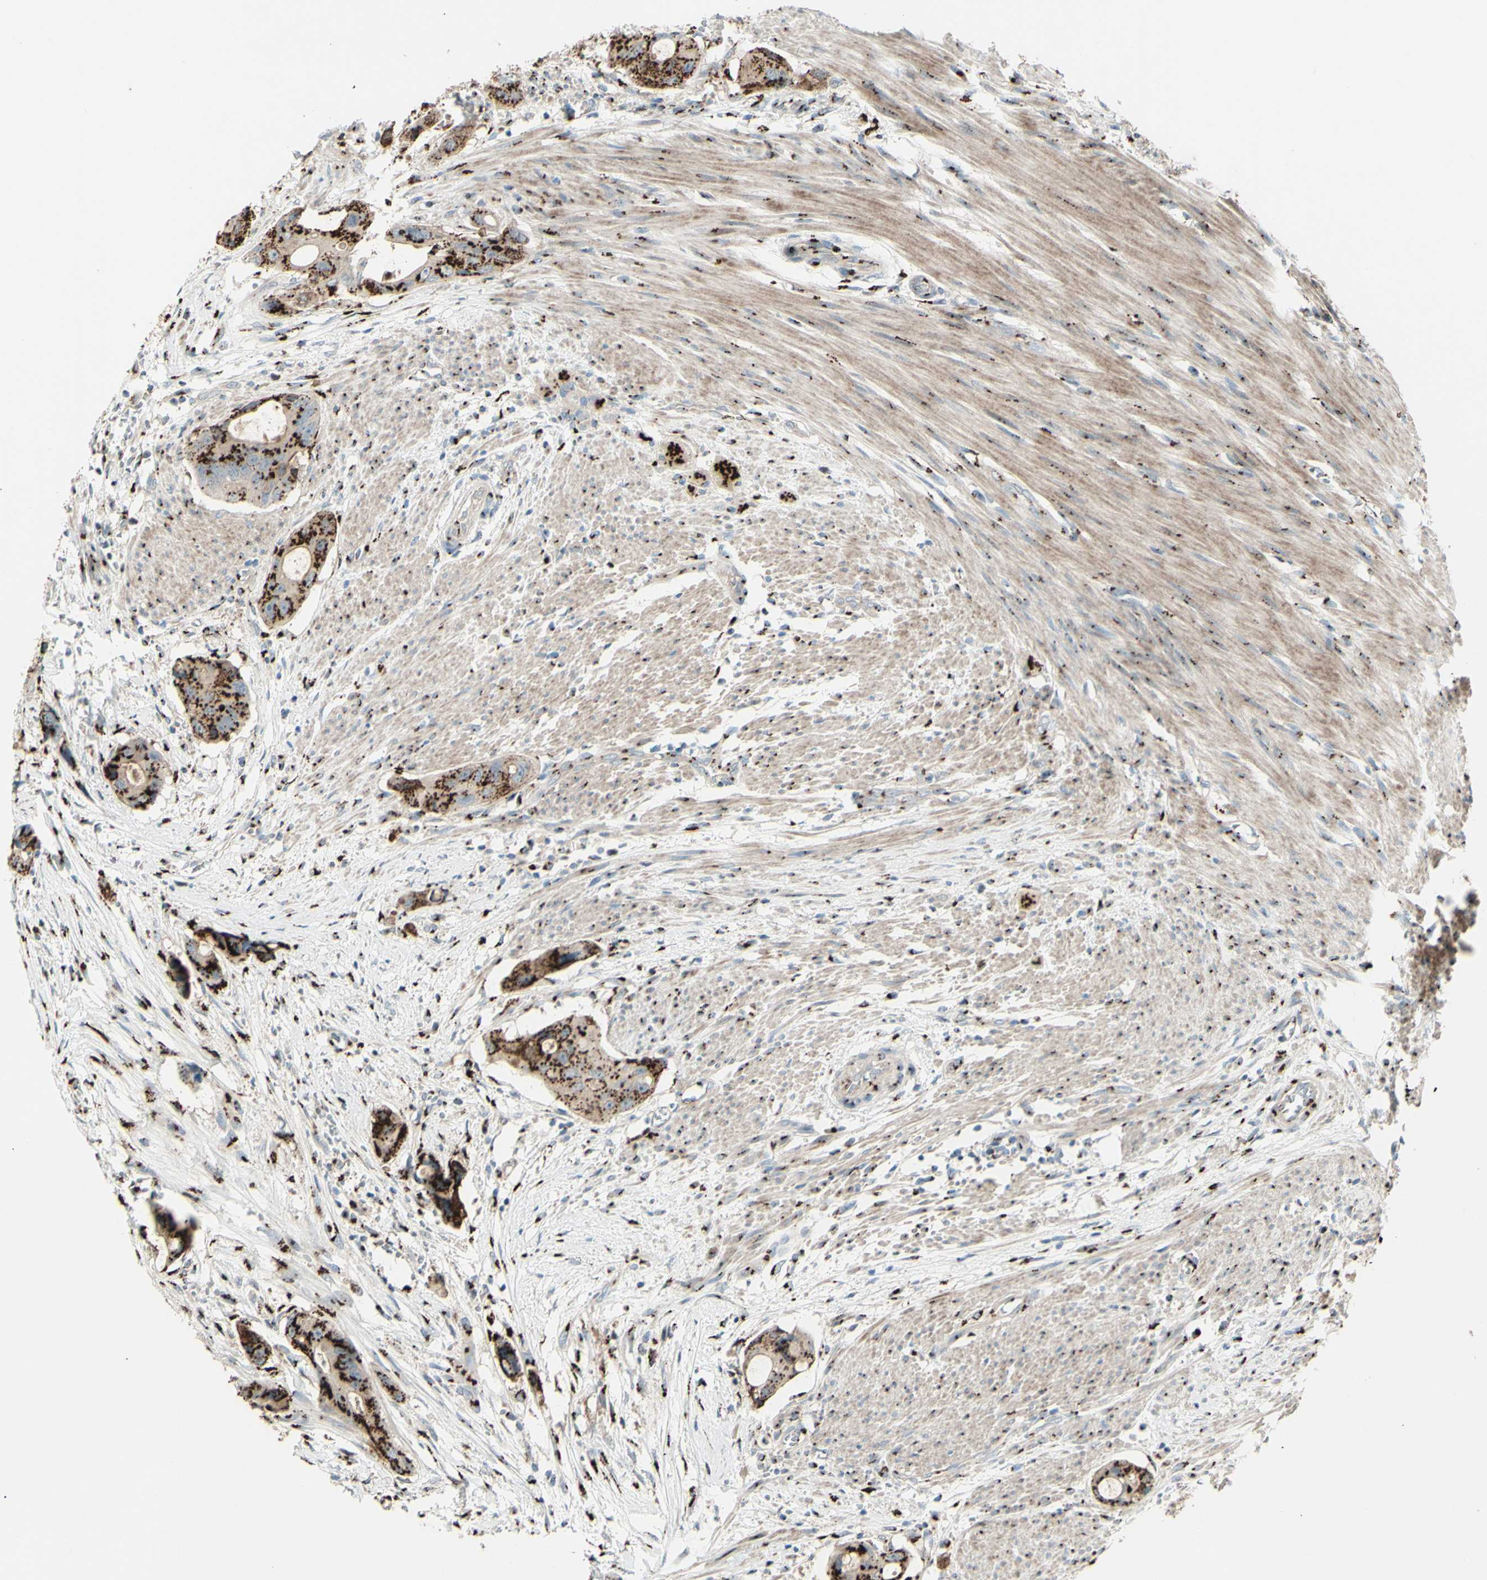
{"staining": {"intensity": "strong", "quantity": ">75%", "location": "cytoplasmic/membranous"}, "tissue": "colorectal cancer", "cell_type": "Tumor cells", "image_type": "cancer", "snomed": [{"axis": "morphology", "description": "Adenocarcinoma, NOS"}, {"axis": "topography", "description": "Colon"}], "caption": "Protein expression analysis of adenocarcinoma (colorectal) exhibits strong cytoplasmic/membranous positivity in approximately >75% of tumor cells.", "gene": "BPNT2", "patient": {"sex": "female", "age": 57}}